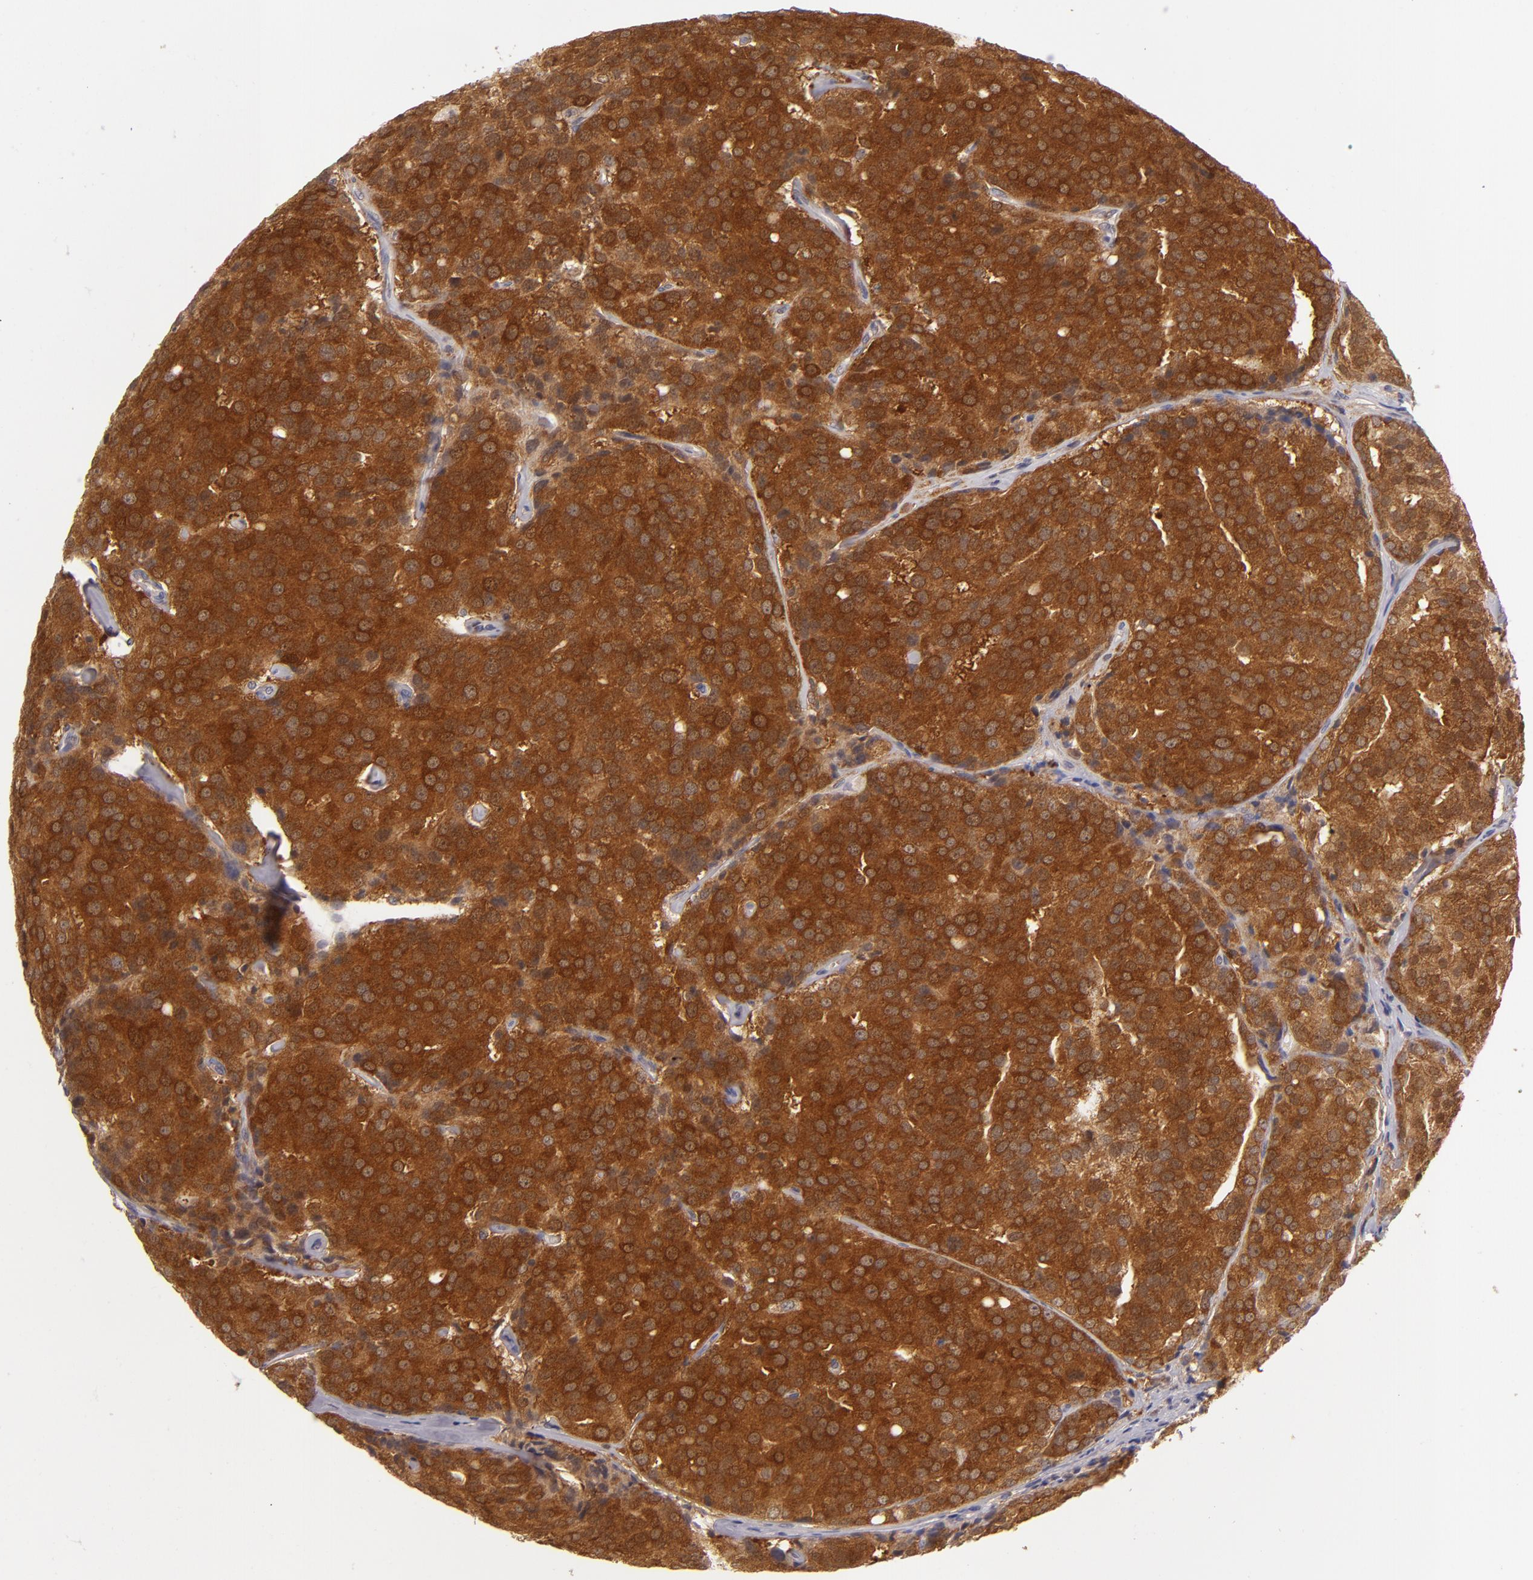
{"staining": {"intensity": "strong", "quantity": ">75%", "location": "cytoplasmic/membranous"}, "tissue": "prostate cancer", "cell_type": "Tumor cells", "image_type": "cancer", "snomed": [{"axis": "morphology", "description": "Adenocarcinoma, High grade"}, {"axis": "topography", "description": "Prostate"}], "caption": "The image displays immunohistochemical staining of adenocarcinoma (high-grade) (prostate). There is strong cytoplasmic/membranous positivity is appreciated in approximately >75% of tumor cells.", "gene": "SH2D4A", "patient": {"sex": "male", "age": 64}}